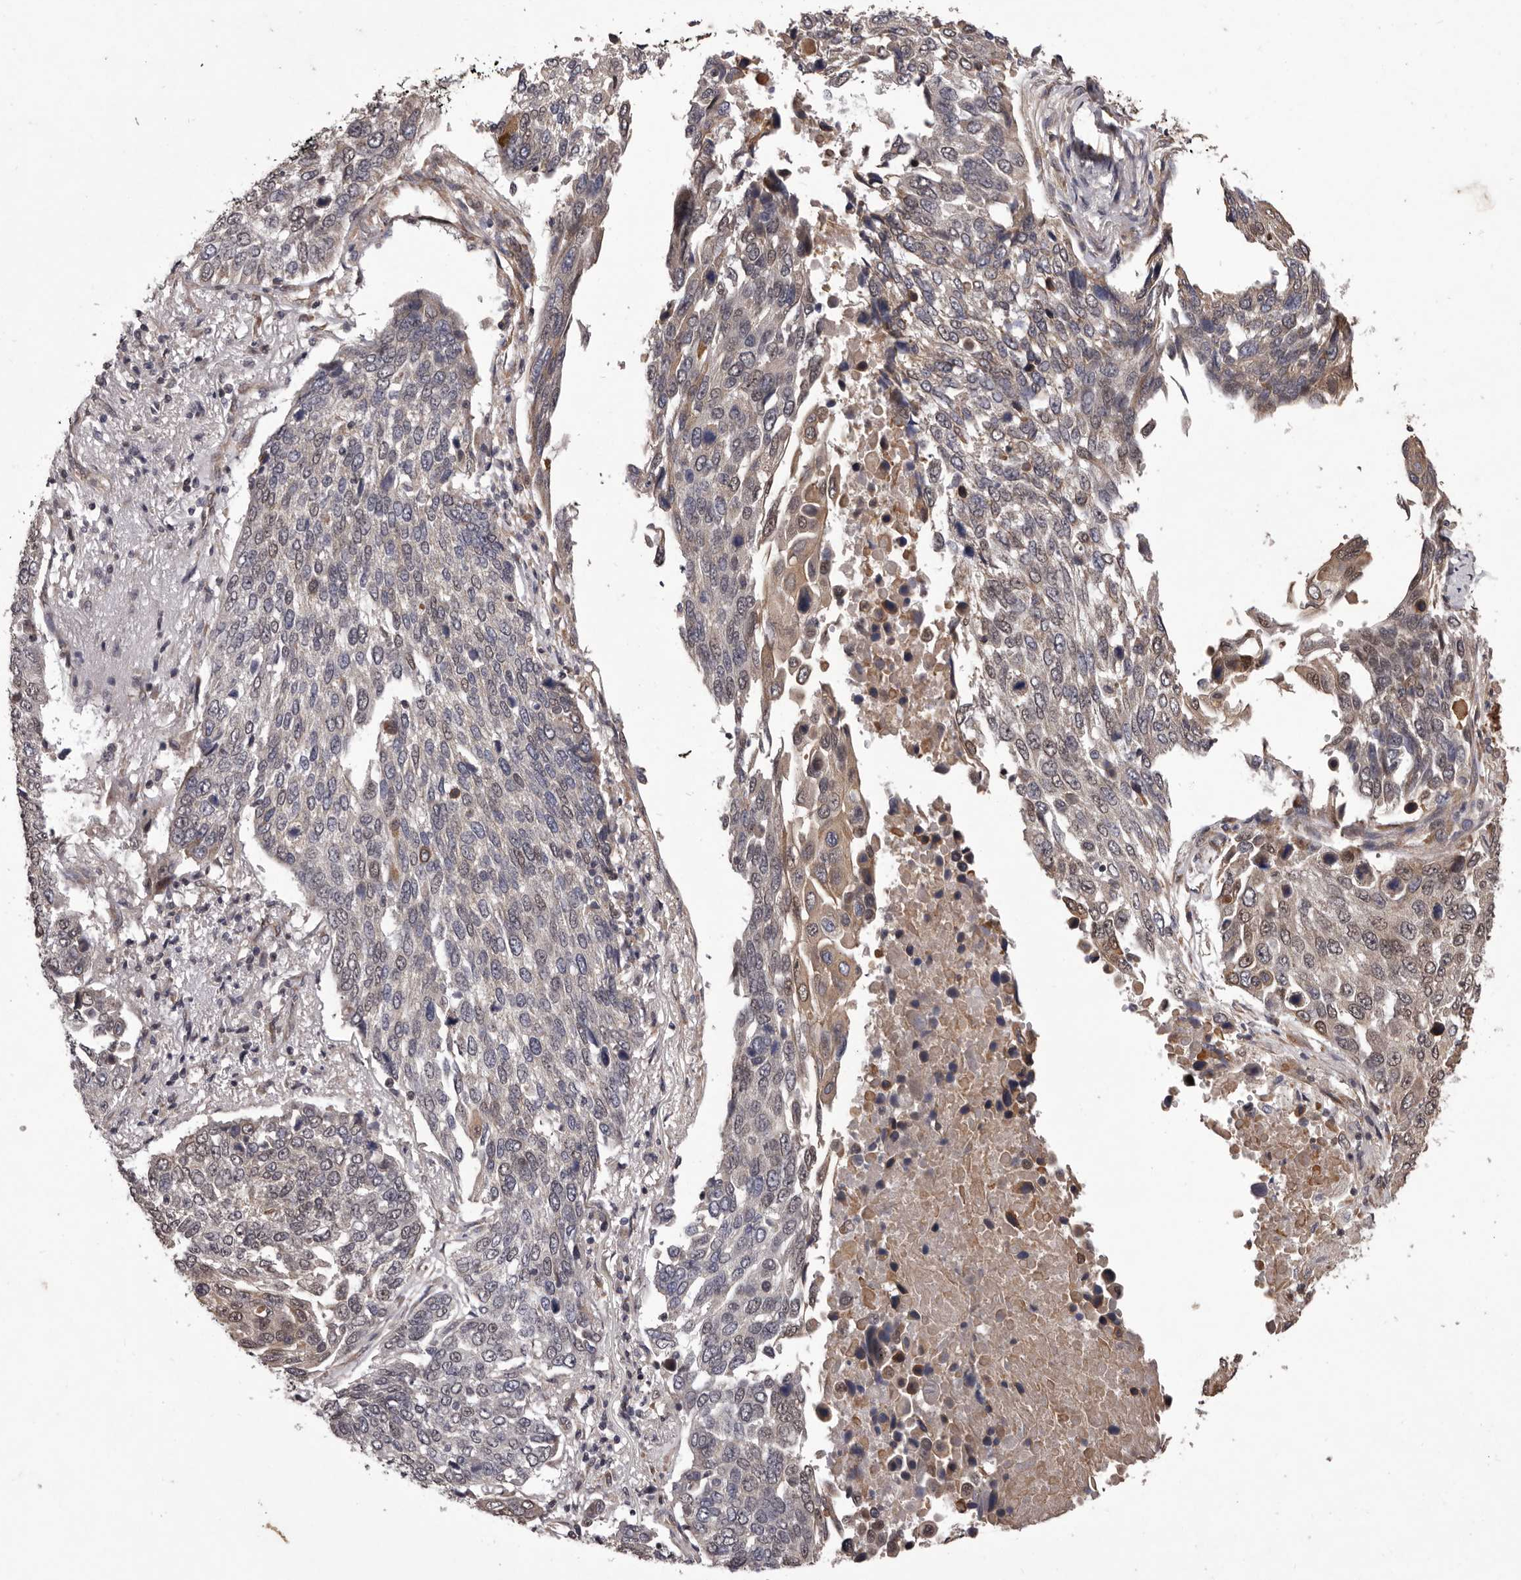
{"staining": {"intensity": "weak", "quantity": "<25%", "location": "cytoplasmic/membranous"}, "tissue": "lung cancer", "cell_type": "Tumor cells", "image_type": "cancer", "snomed": [{"axis": "morphology", "description": "Squamous cell carcinoma, NOS"}, {"axis": "topography", "description": "Lung"}], "caption": "Tumor cells are negative for brown protein staining in lung cancer. (Brightfield microscopy of DAB immunohistochemistry at high magnification).", "gene": "CELF3", "patient": {"sex": "male", "age": 66}}